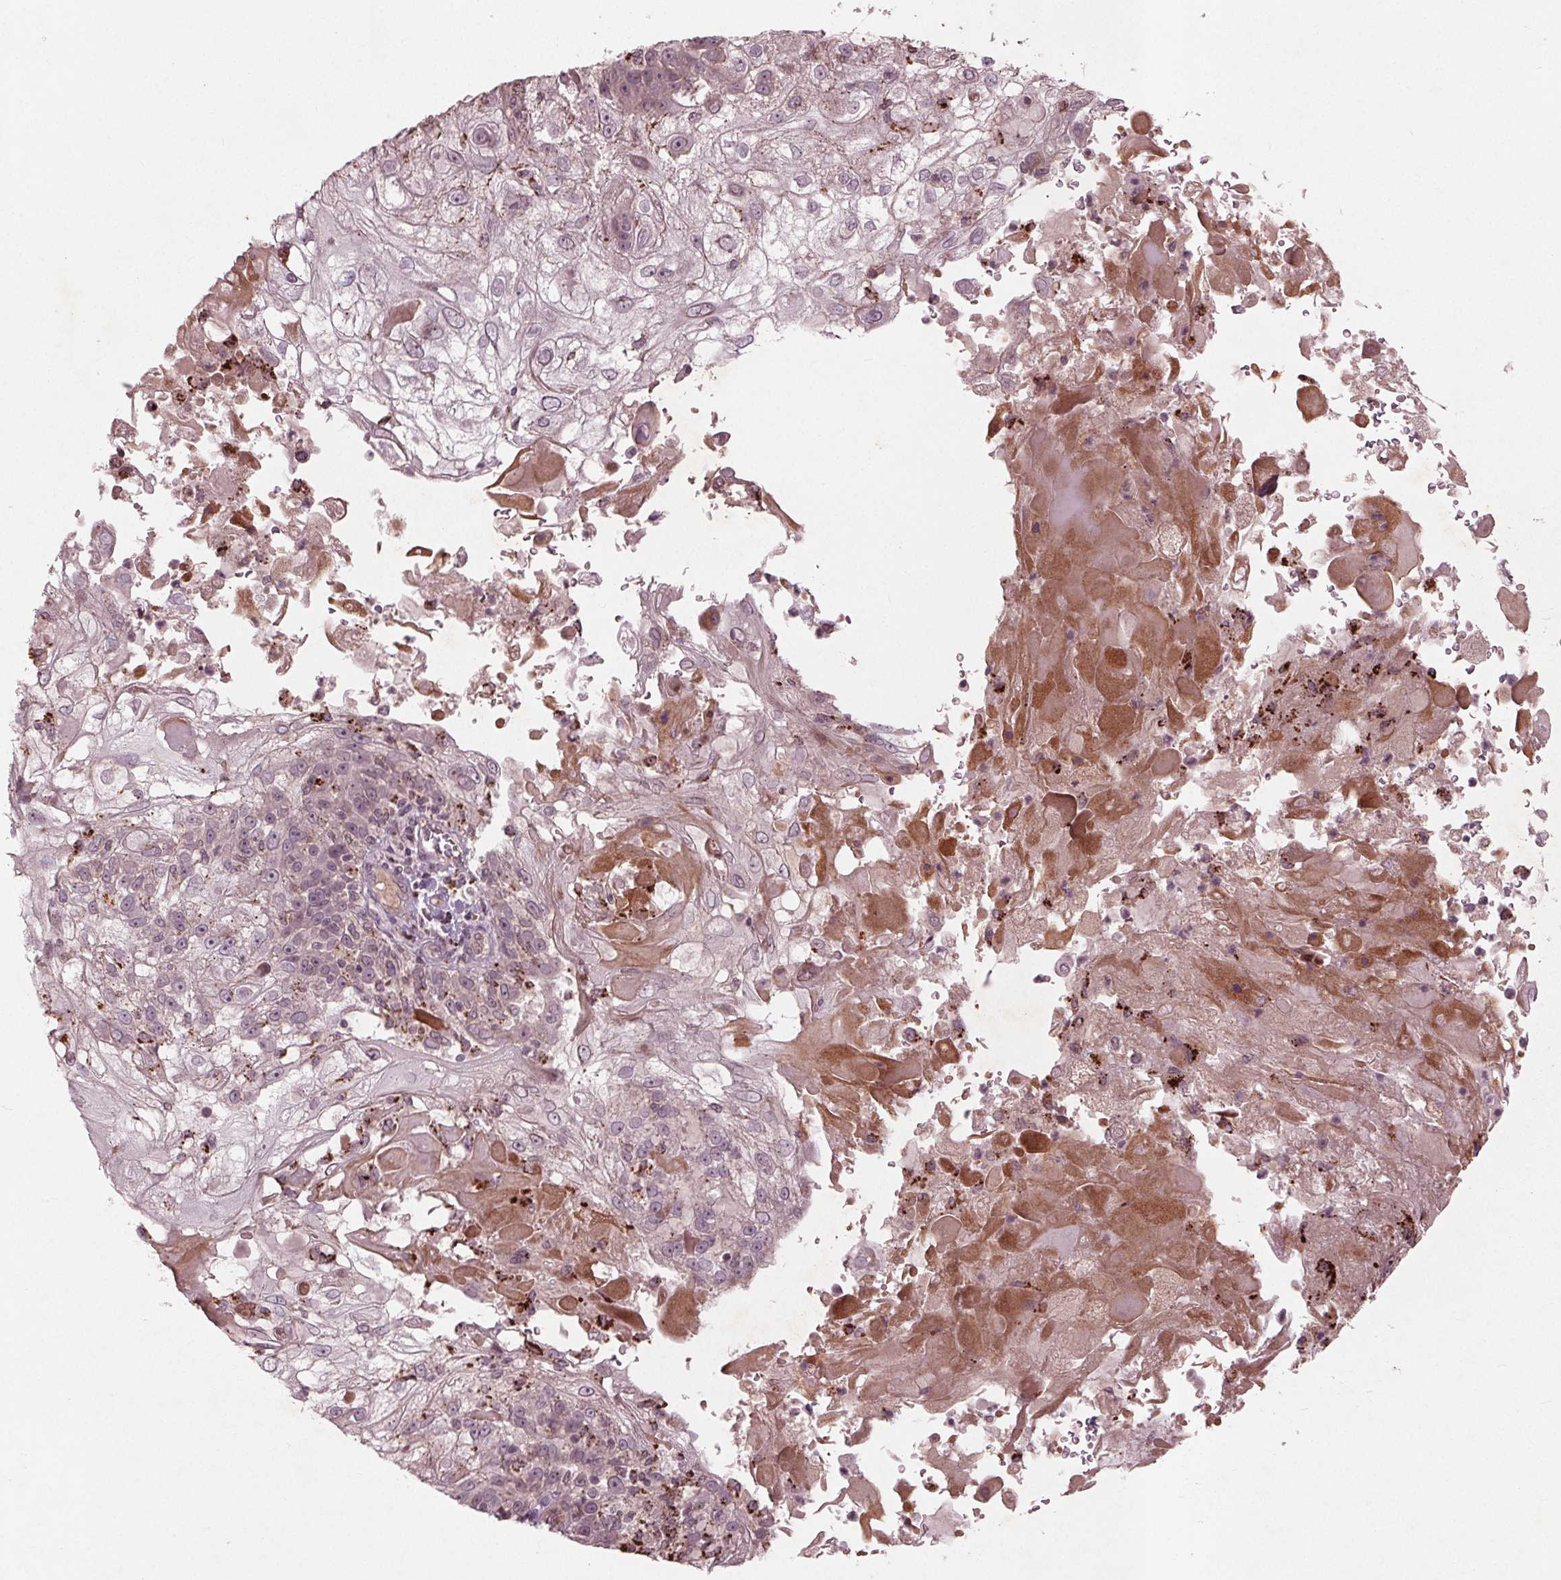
{"staining": {"intensity": "negative", "quantity": "none", "location": "none"}, "tissue": "skin cancer", "cell_type": "Tumor cells", "image_type": "cancer", "snomed": [{"axis": "morphology", "description": "Normal tissue, NOS"}, {"axis": "morphology", "description": "Squamous cell carcinoma, NOS"}, {"axis": "topography", "description": "Skin"}], "caption": "High magnification brightfield microscopy of skin cancer stained with DAB (brown) and counterstained with hematoxylin (blue): tumor cells show no significant positivity.", "gene": "CDKL4", "patient": {"sex": "female", "age": 83}}